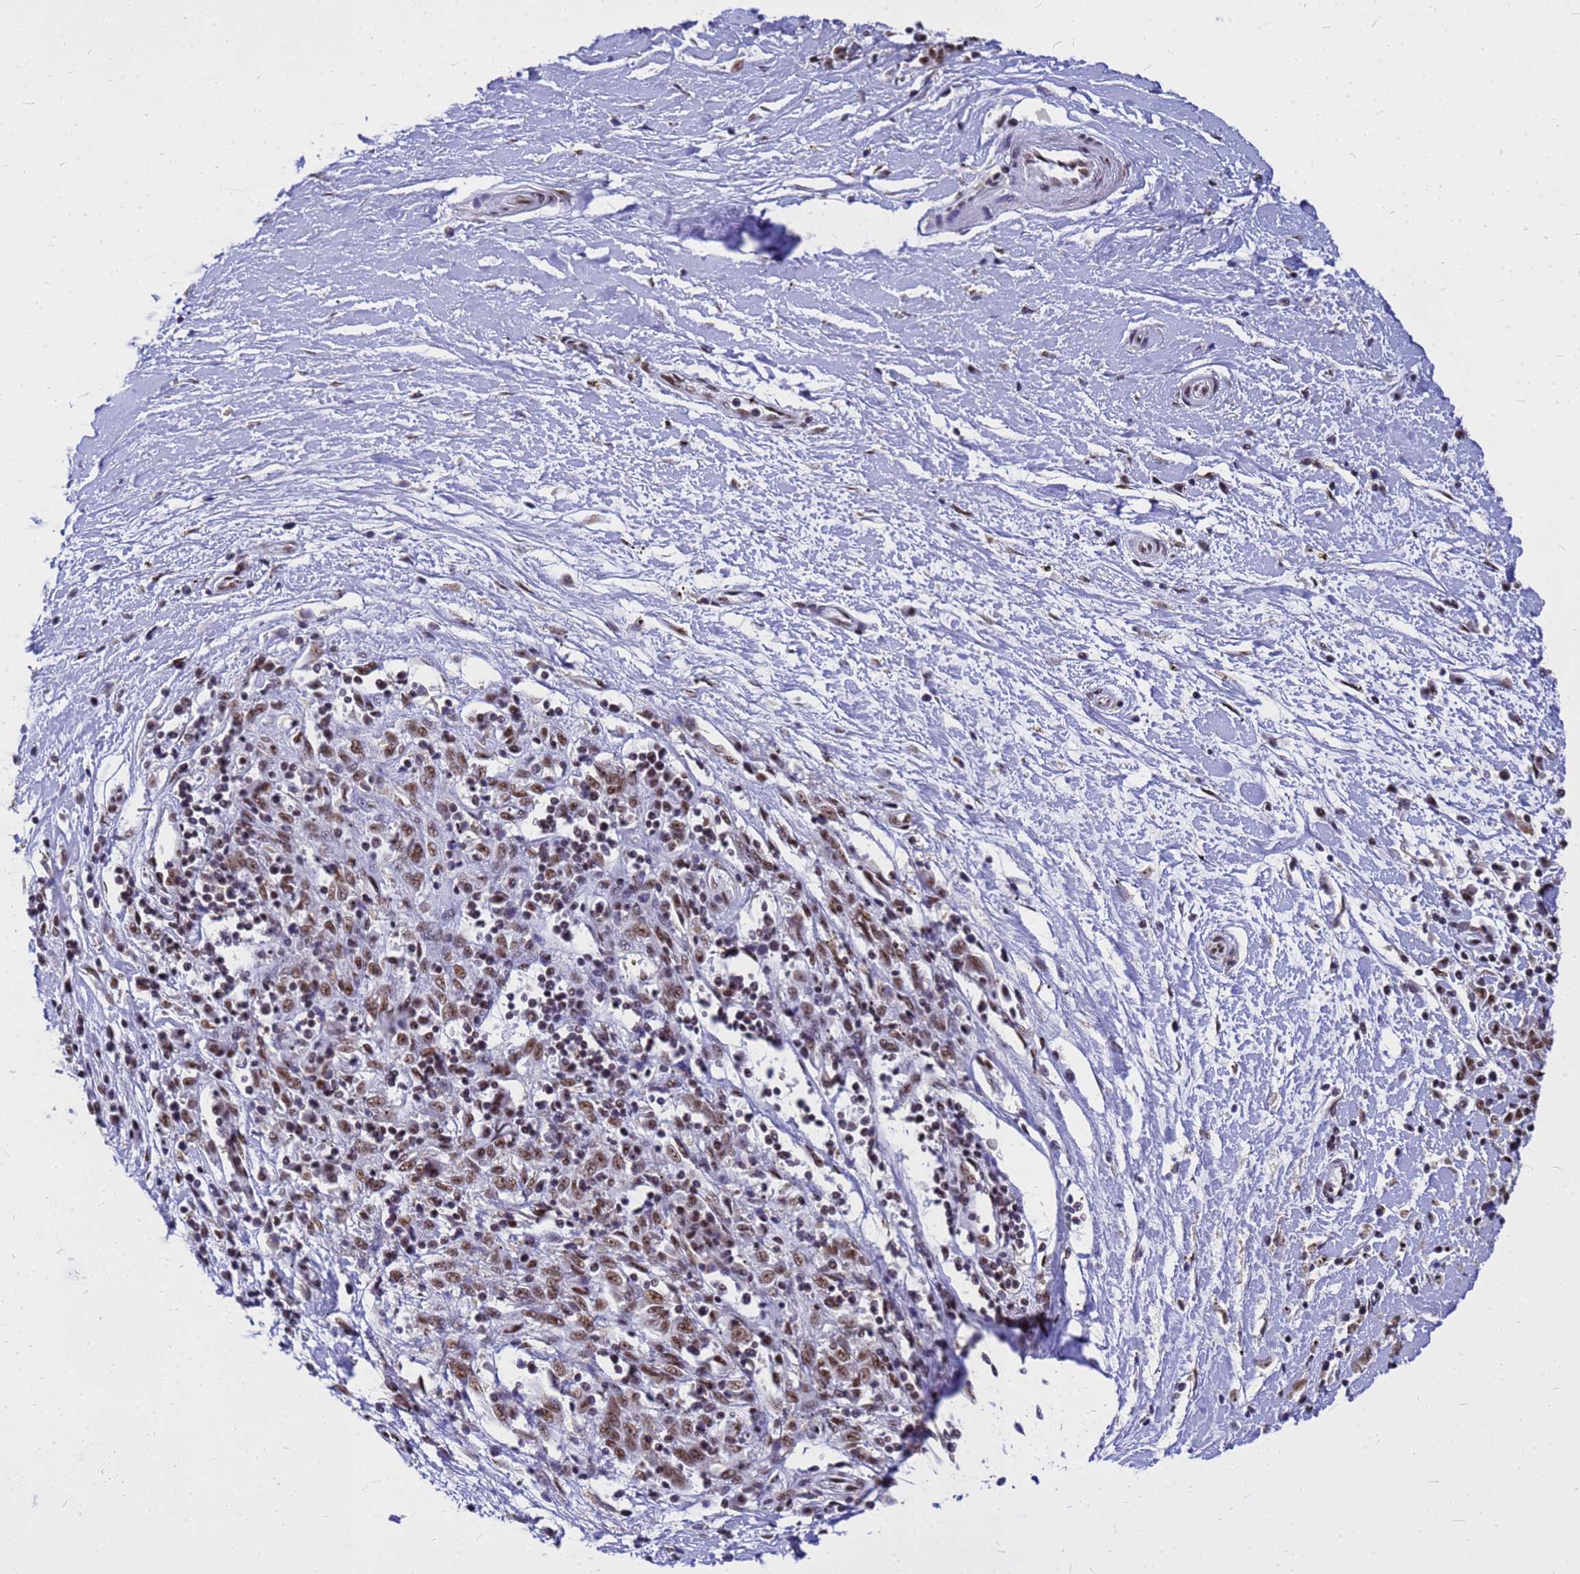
{"staining": {"intensity": "moderate", "quantity": ">75%", "location": "nuclear"}, "tissue": "melanoma", "cell_type": "Tumor cells", "image_type": "cancer", "snomed": [{"axis": "morphology", "description": "Malignant melanoma, NOS"}, {"axis": "topography", "description": "Skin"}], "caption": "A micrograph showing moderate nuclear expression in about >75% of tumor cells in melanoma, as visualized by brown immunohistochemical staining.", "gene": "SART3", "patient": {"sex": "female", "age": 72}}